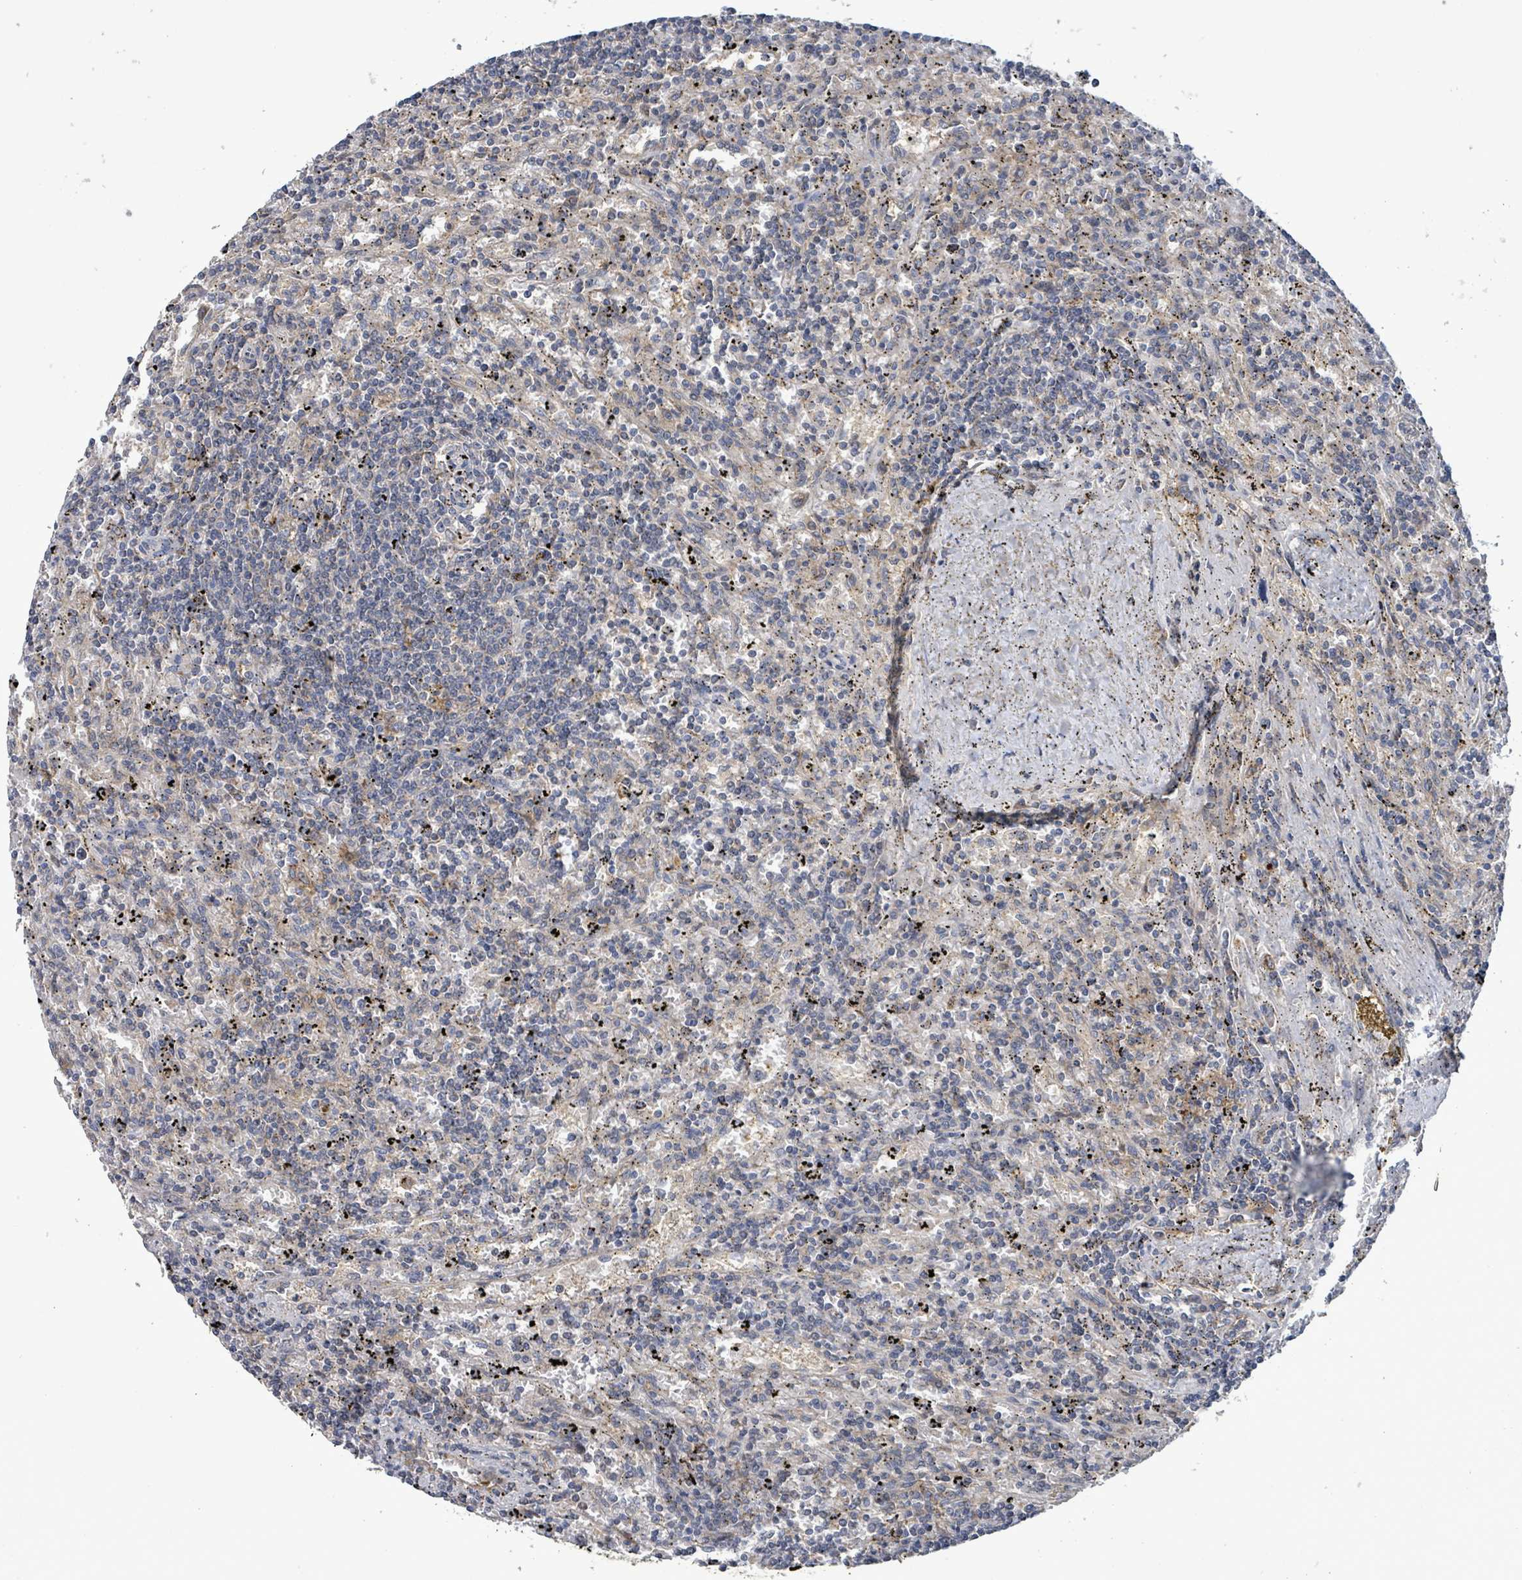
{"staining": {"intensity": "negative", "quantity": "none", "location": "none"}, "tissue": "lymphoma", "cell_type": "Tumor cells", "image_type": "cancer", "snomed": [{"axis": "morphology", "description": "Malignant lymphoma, non-Hodgkin's type, Low grade"}, {"axis": "topography", "description": "Spleen"}], "caption": "Immunohistochemistry (IHC) image of neoplastic tissue: lymphoma stained with DAB demonstrates no significant protein expression in tumor cells.", "gene": "PLAAT1", "patient": {"sex": "male", "age": 76}}